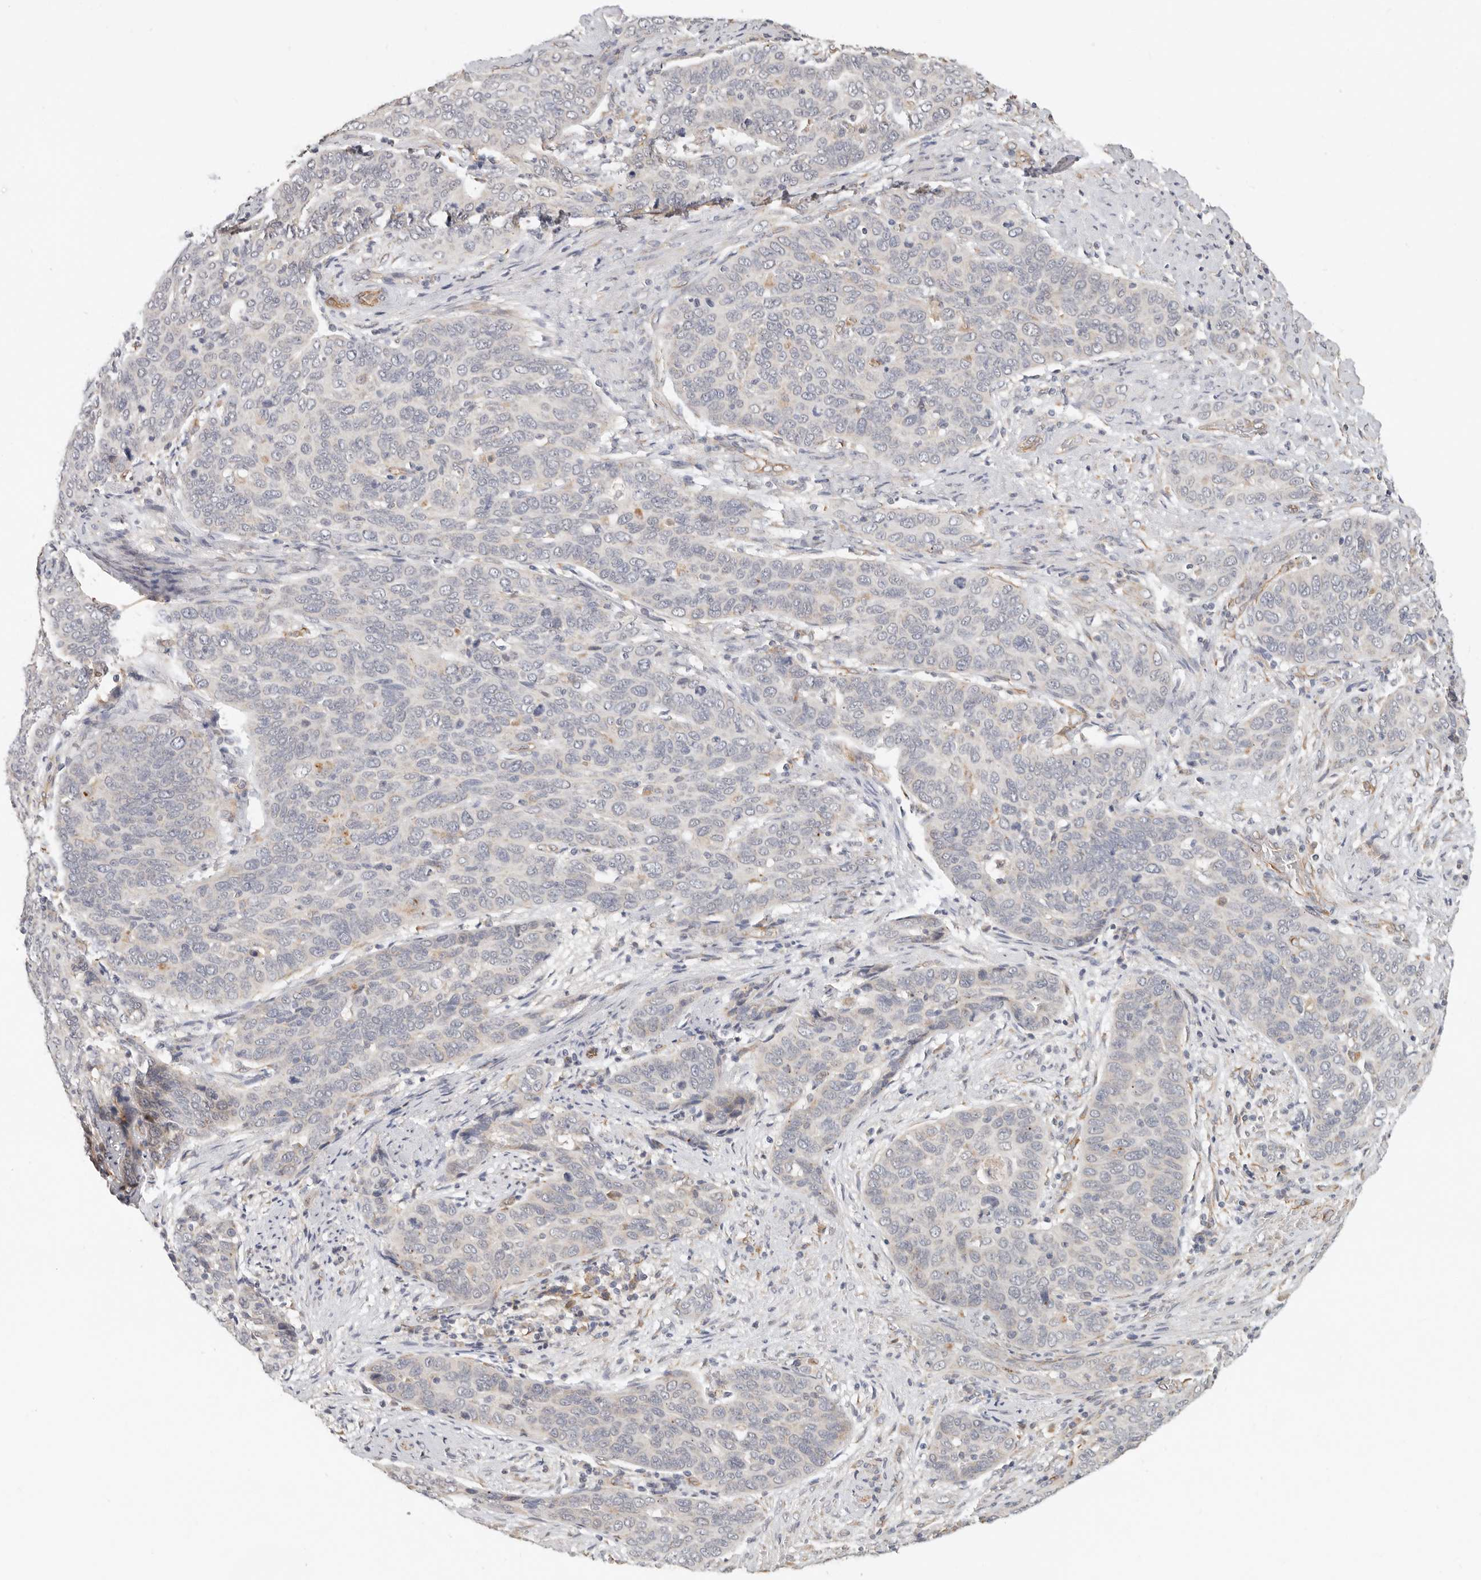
{"staining": {"intensity": "negative", "quantity": "none", "location": "none"}, "tissue": "cervical cancer", "cell_type": "Tumor cells", "image_type": "cancer", "snomed": [{"axis": "morphology", "description": "Squamous cell carcinoma, NOS"}, {"axis": "topography", "description": "Cervix"}], "caption": "This micrograph is of cervical cancer stained with immunohistochemistry (IHC) to label a protein in brown with the nuclei are counter-stained blue. There is no positivity in tumor cells.", "gene": "SPRING1", "patient": {"sex": "female", "age": 60}}